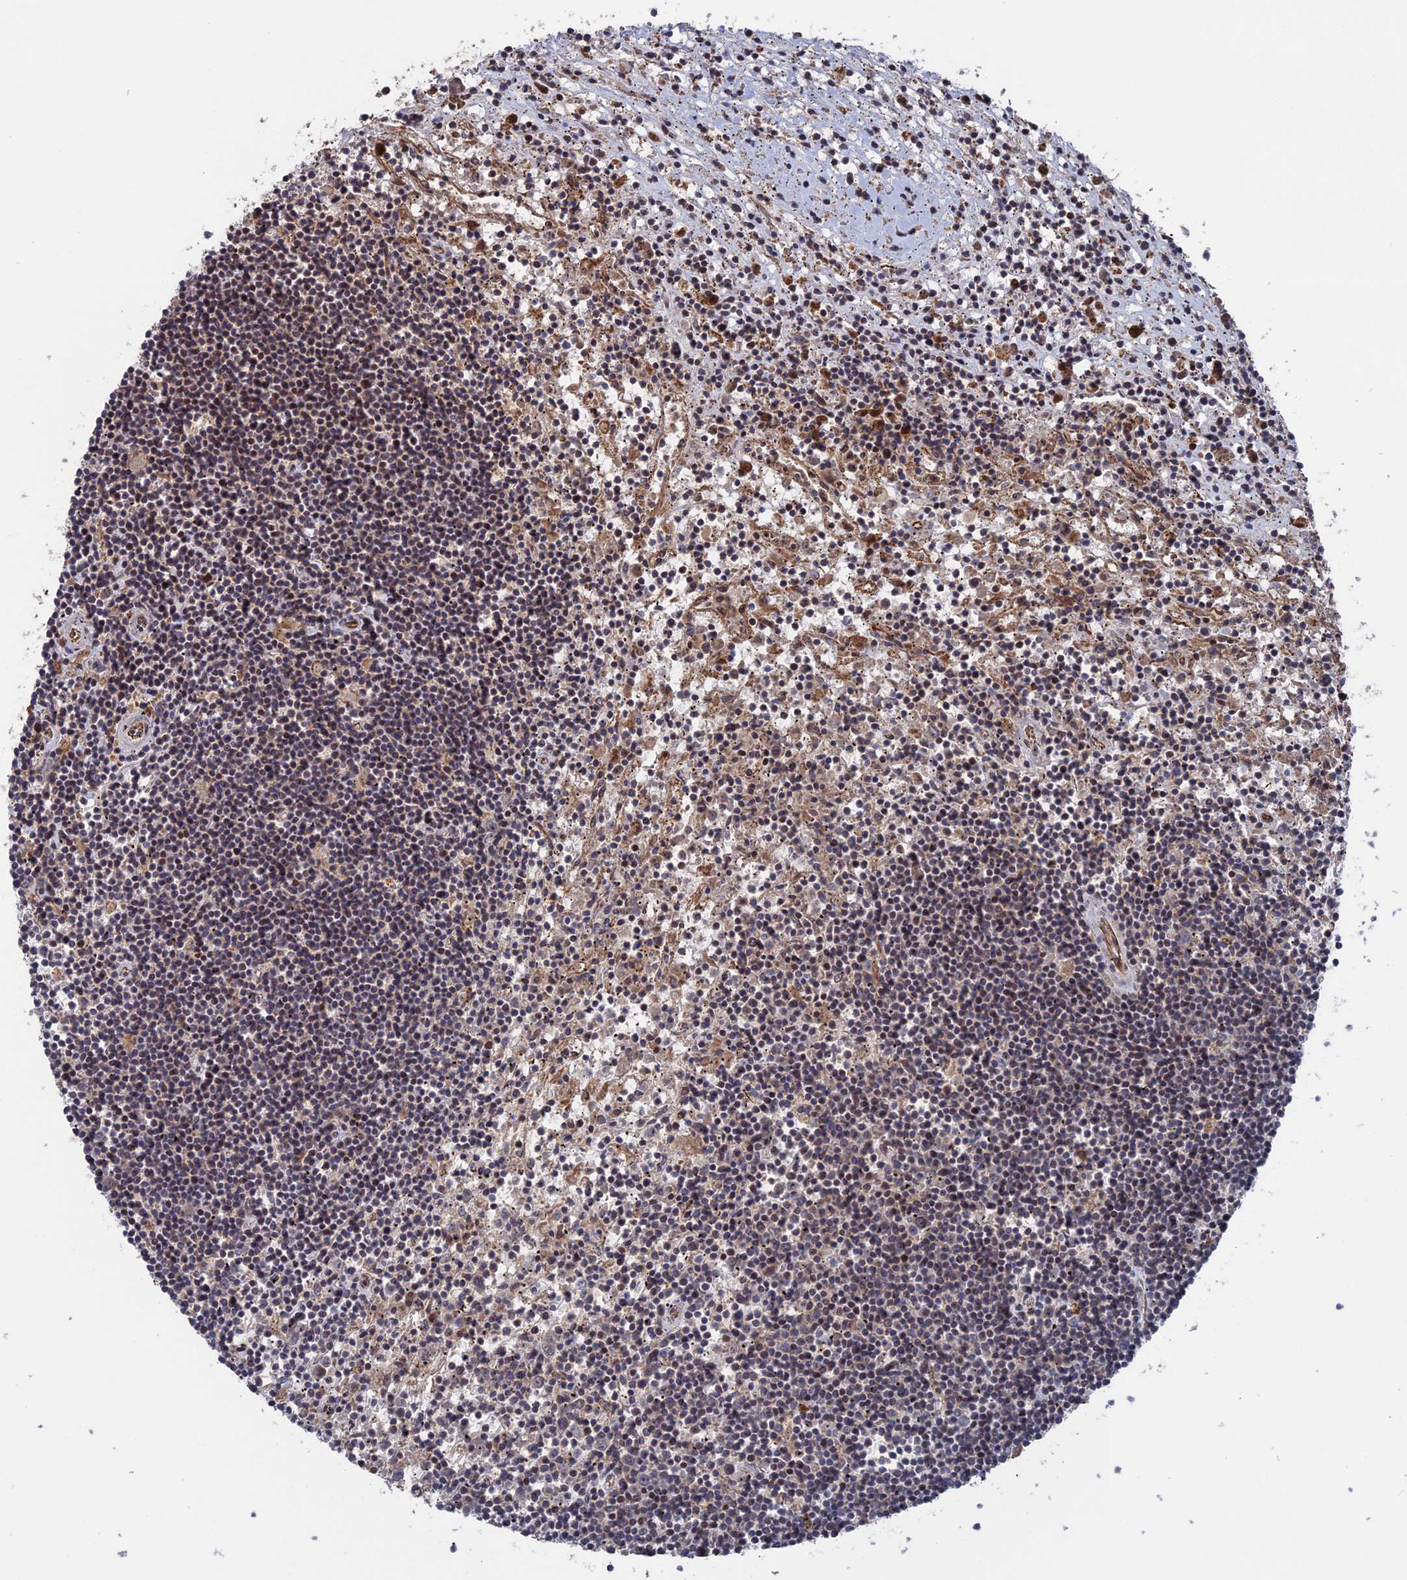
{"staining": {"intensity": "weak", "quantity": "<25%", "location": "cytoplasmic/membranous"}, "tissue": "lymphoma", "cell_type": "Tumor cells", "image_type": "cancer", "snomed": [{"axis": "morphology", "description": "Malignant lymphoma, non-Hodgkin's type, Low grade"}, {"axis": "topography", "description": "Spleen"}], "caption": "Immunohistochemical staining of human lymphoma exhibits no significant staining in tumor cells.", "gene": "PLA2G15", "patient": {"sex": "male", "age": 76}}